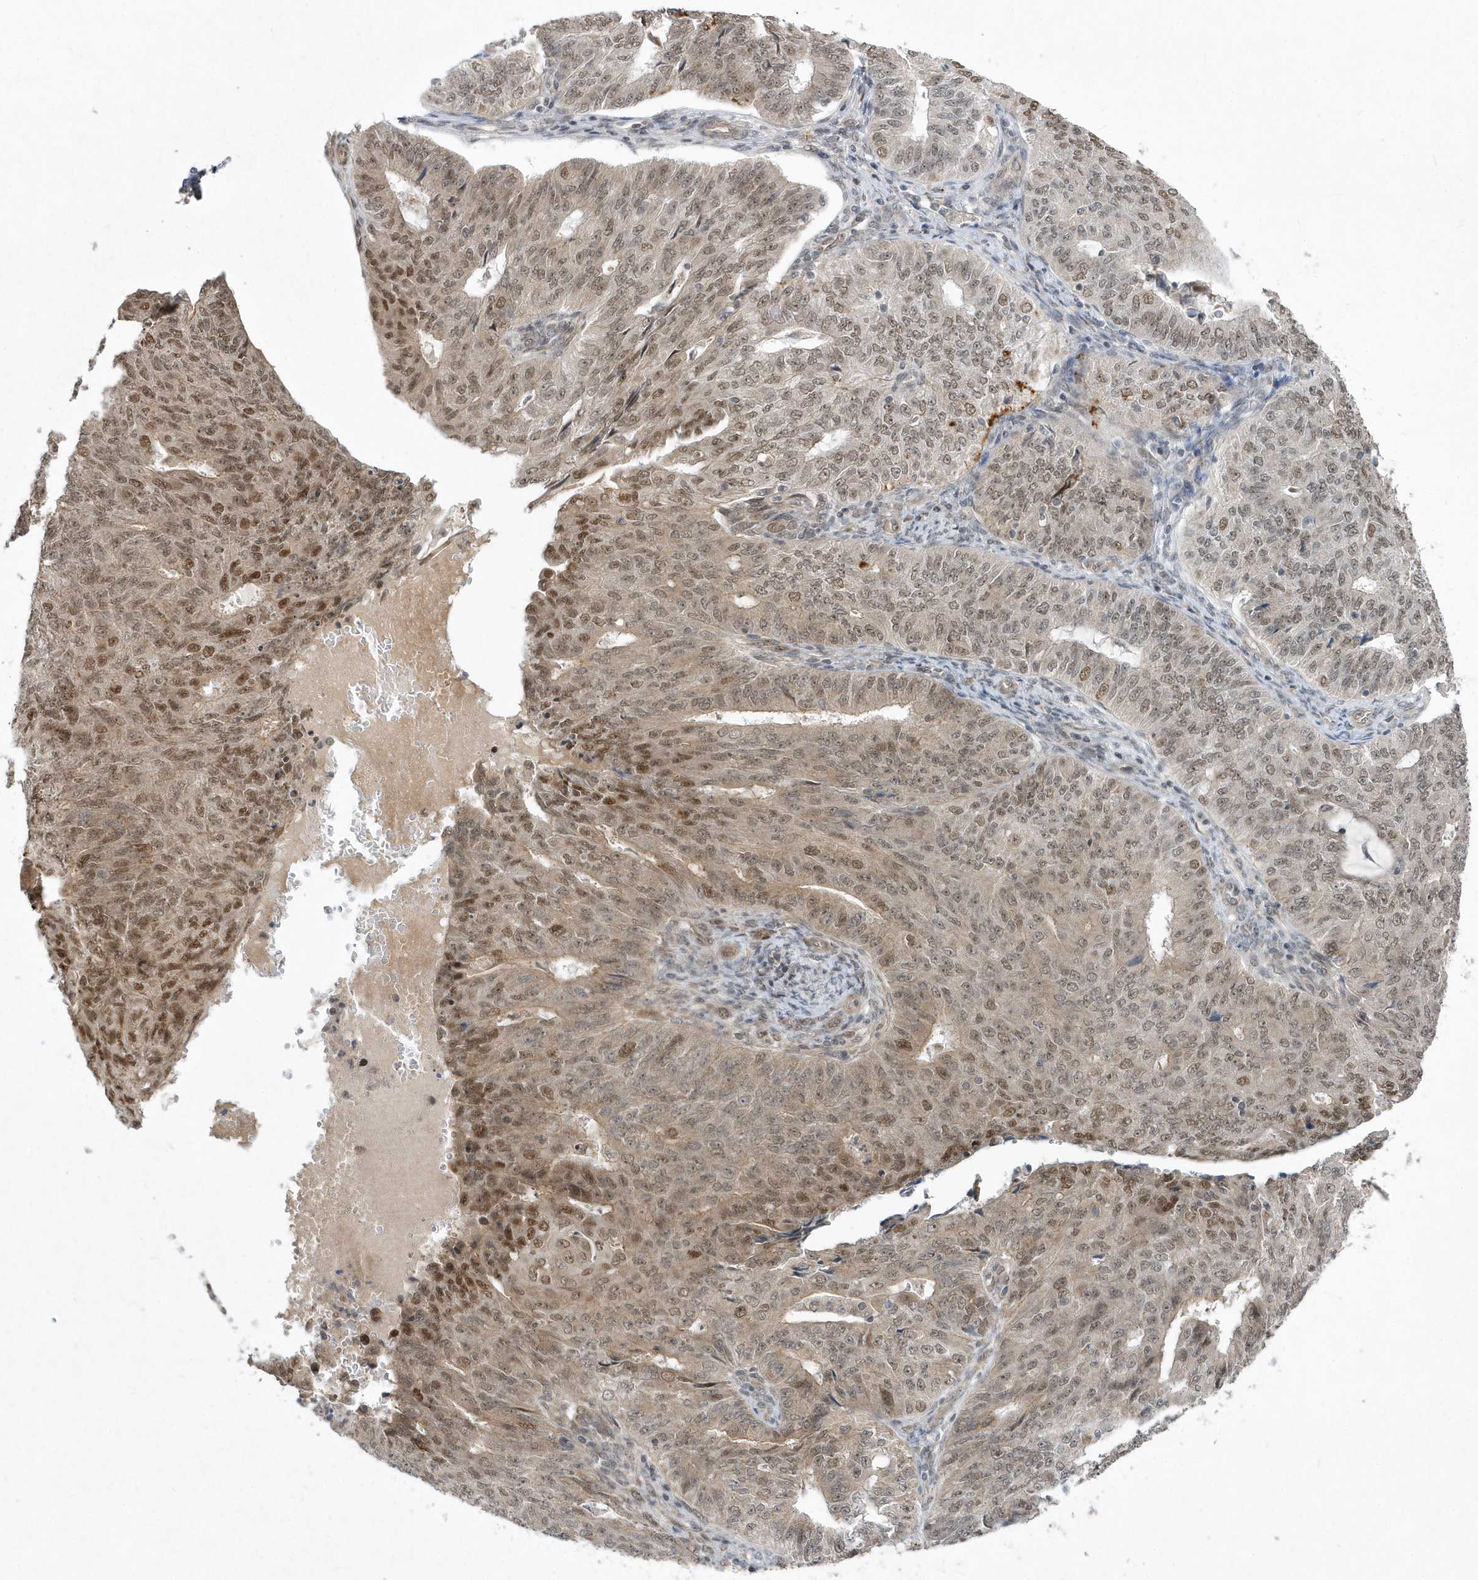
{"staining": {"intensity": "moderate", "quantity": ">75%", "location": "nuclear"}, "tissue": "endometrial cancer", "cell_type": "Tumor cells", "image_type": "cancer", "snomed": [{"axis": "morphology", "description": "Adenocarcinoma, NOS"}, {"axis": "topography", "description": "Endometrium"}], "caption": "High-magnification brightfield microscopy of adenocarcinoma (endometrial) stained with DAB (3,3'-diaminobenzidine) (brown) and counterstained with hematoxylin (blue). tumor cells exhibit moderate nuclear positivity is appreciated in approximately>75% of cells.", "gene": "MXI1", "patient": {"sex": "female", "age": 32}}